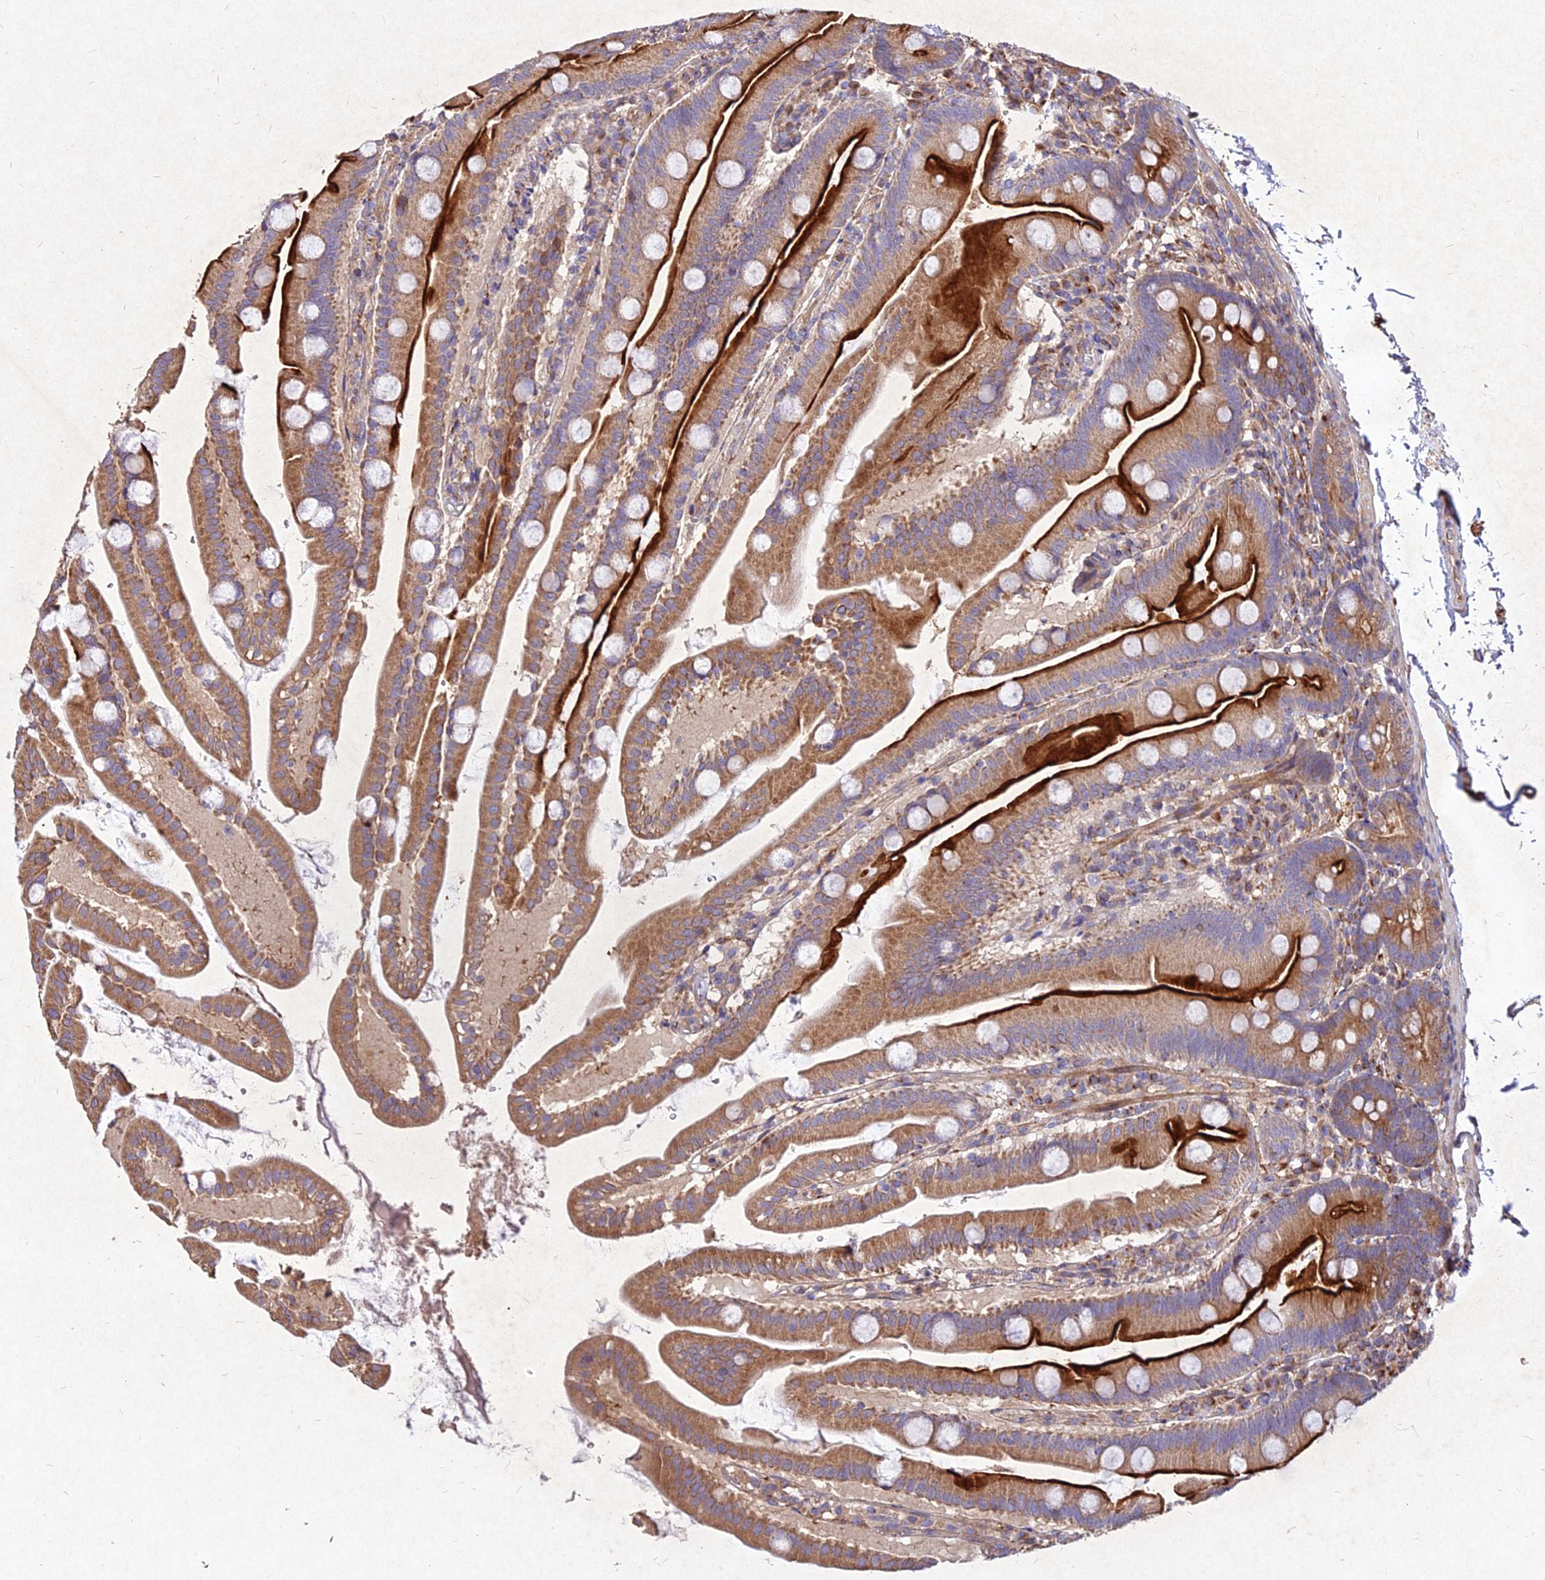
{"staining": {"intensity": "strong", "quantity": ">75%", "location": "cytoplasmic/membranous"}, "tissue": "small intestine", "cell_type": "Glandular cells", "image_type": "normal", "snomed": [{"axis": "morphology", "description": "Normal tissue, NOS"}, {"axis": "topography", "description": "Small intestine"}], "caption": "An image showing strong cytoplasmic/membranous expression in approximately >75% of glandular cells in unremarkable small intestine, as visualized by brown immunohistochemical staining.", "gene": "SKA1", "patient": {"sex": "female", "age": 68}}